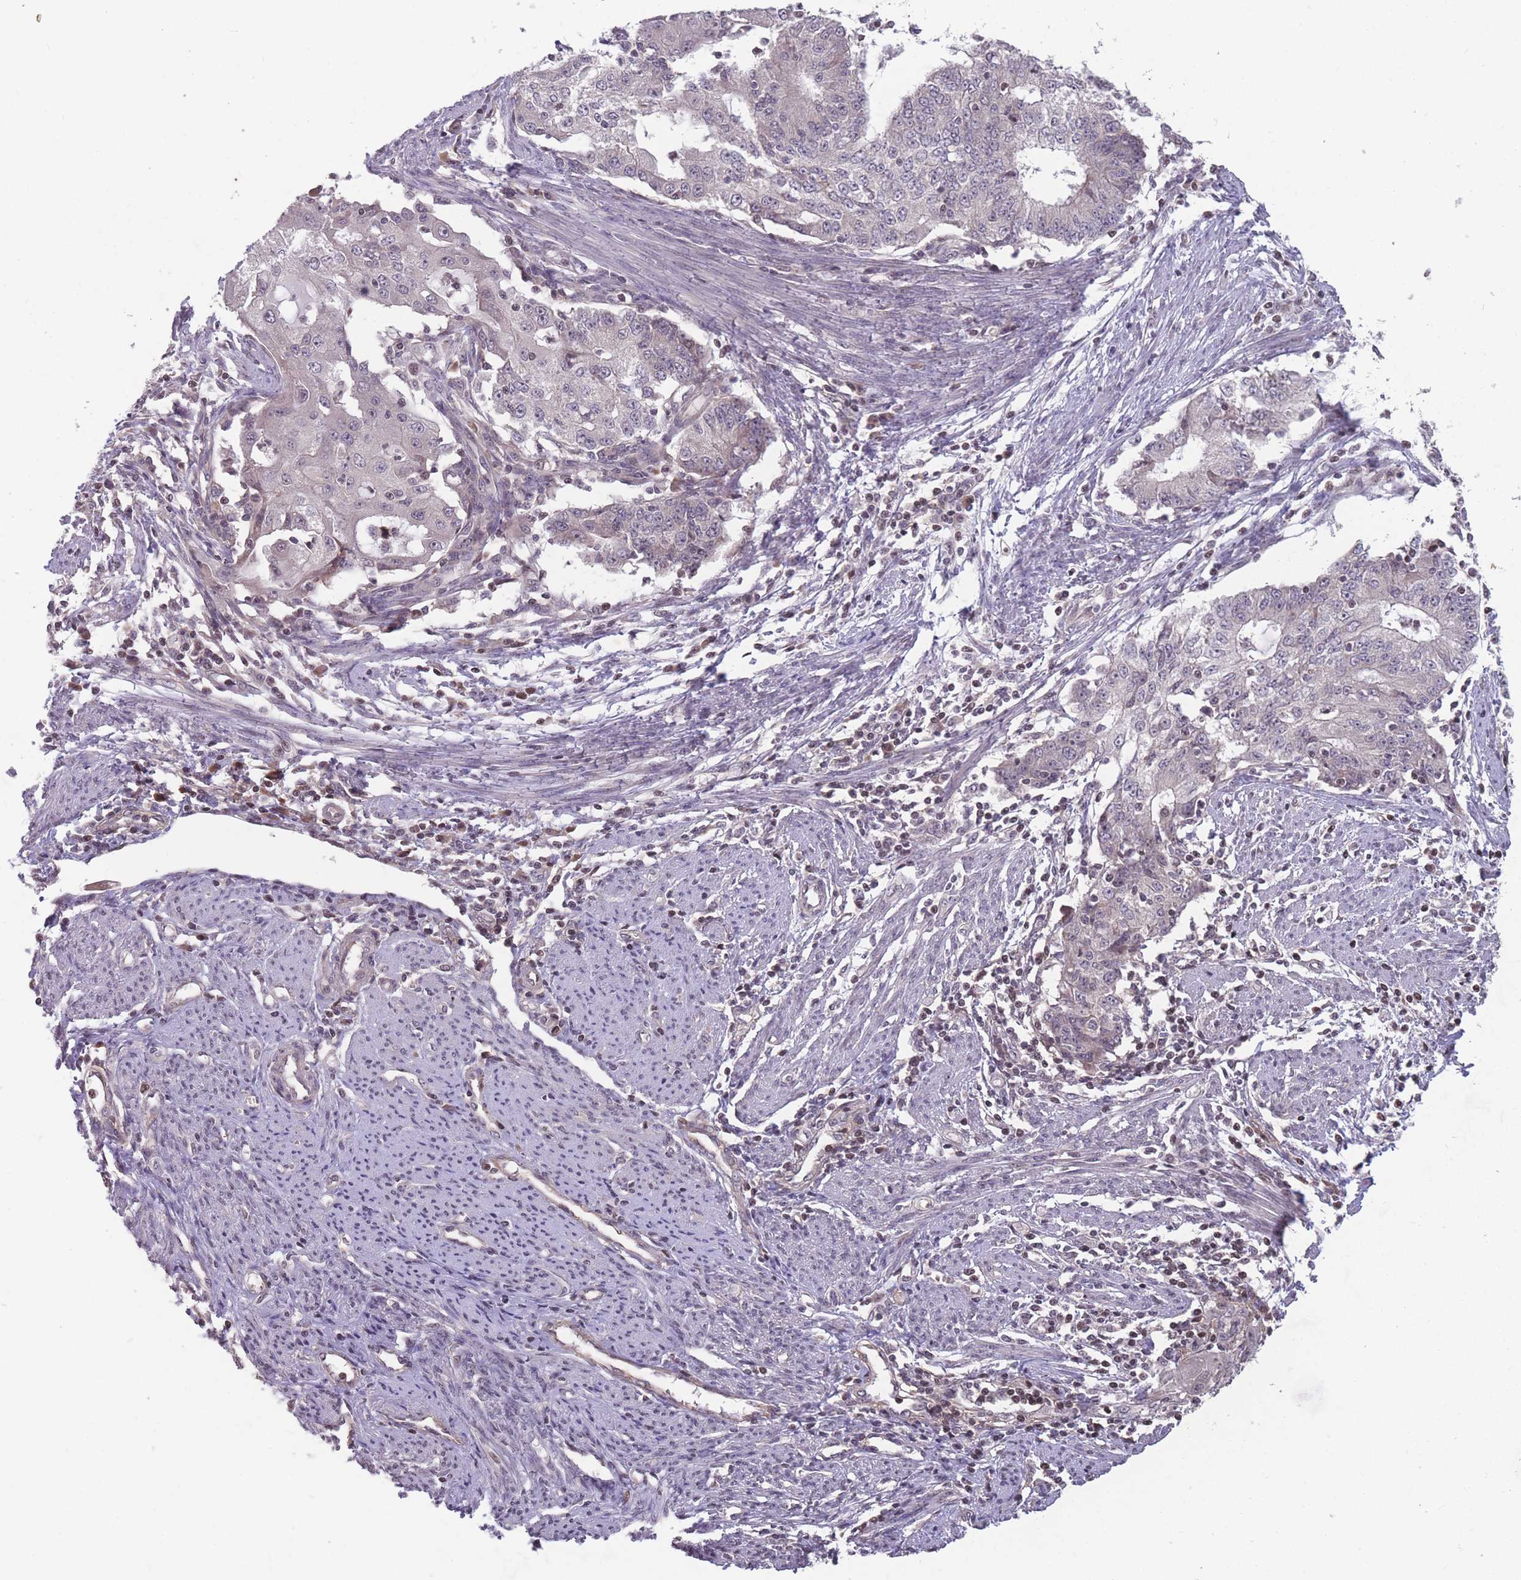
{"staining": {"intensity": "negative", "quantity": "none", "location": "none"}, "tissue": "endometrial cancer", "cell_type": "Tumor cells", "image_type": "cancer", "snomed": [{"axis": "morphology", "description": "Adenocarcinoma, NOS"}, {"axis": "topography", "description": "Endometrium"}], "caption": "Immunohistochemistry photomicrograph of human endometrial cancer stained for a protein (brown), which displays no positivity in tumor cells. (Brightfield microscopy of DAB immunohistochemistry (IHC) at high magnification).", "gene": "GGT5", "patient": {"sex": "female", "age": 56}}